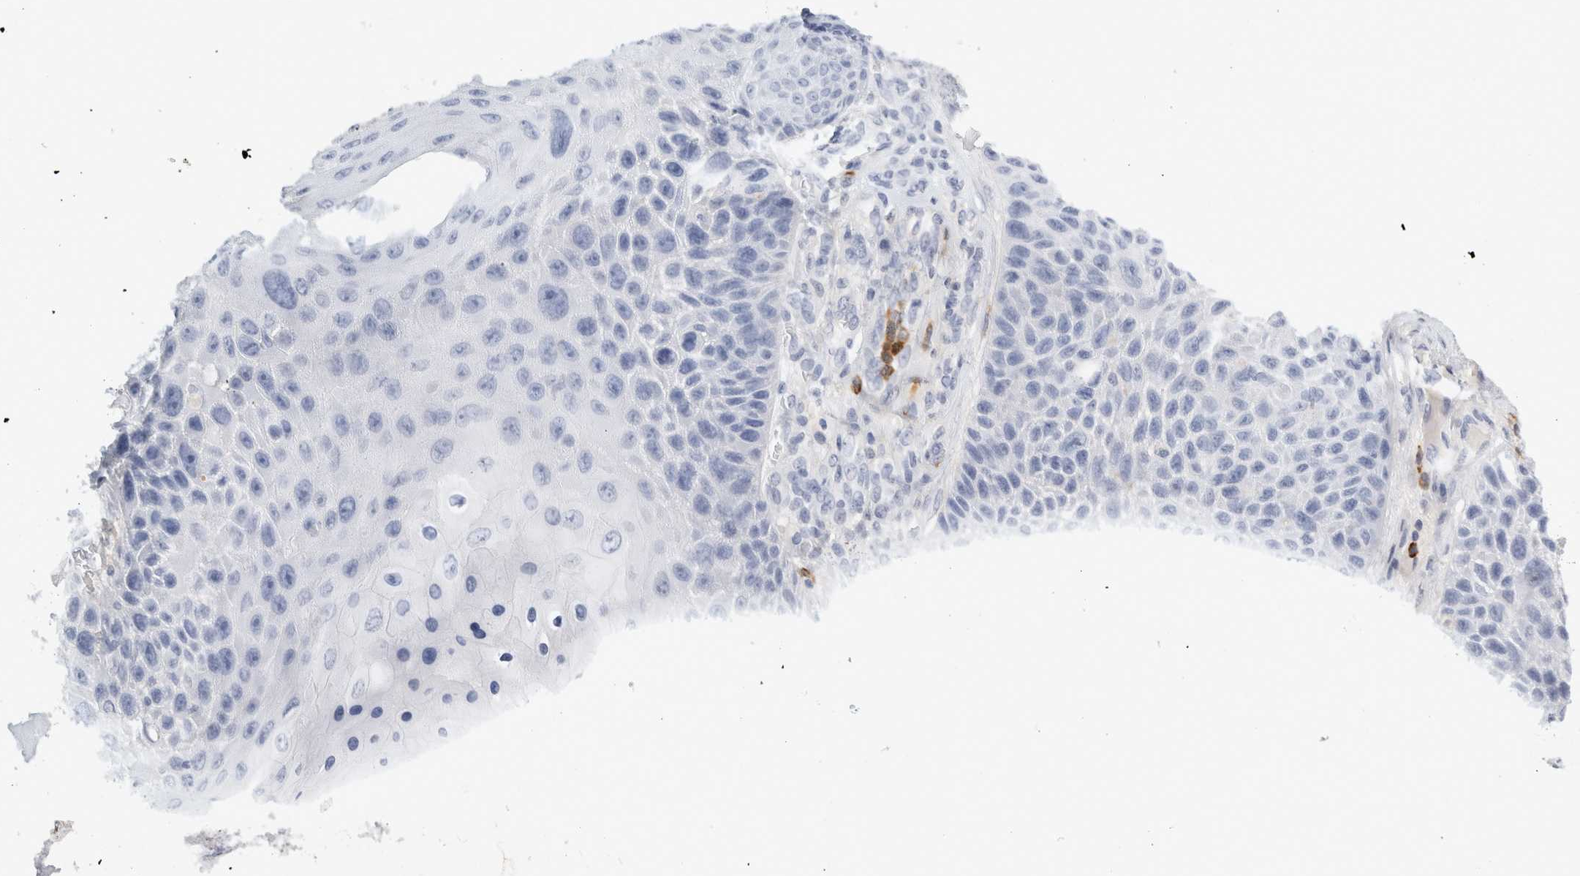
{"staining": {"intensity": "negative", "quantity": "none", "location": "none"}, "tissue": "skin cancer", "cell_type": "Tumor cells", "image_type": "cancer", "snomed": [{"axis": "morphology", "description": "Squamous cell carcinoma, NOS"}, {"axis": "topography", "description": "Skin"}], "caption": "Micrograph shows no protein expression in tumor cells of skin cancer tissue.", "gene": "FGL2", "patient": {"sex": "female", "age": 88}}